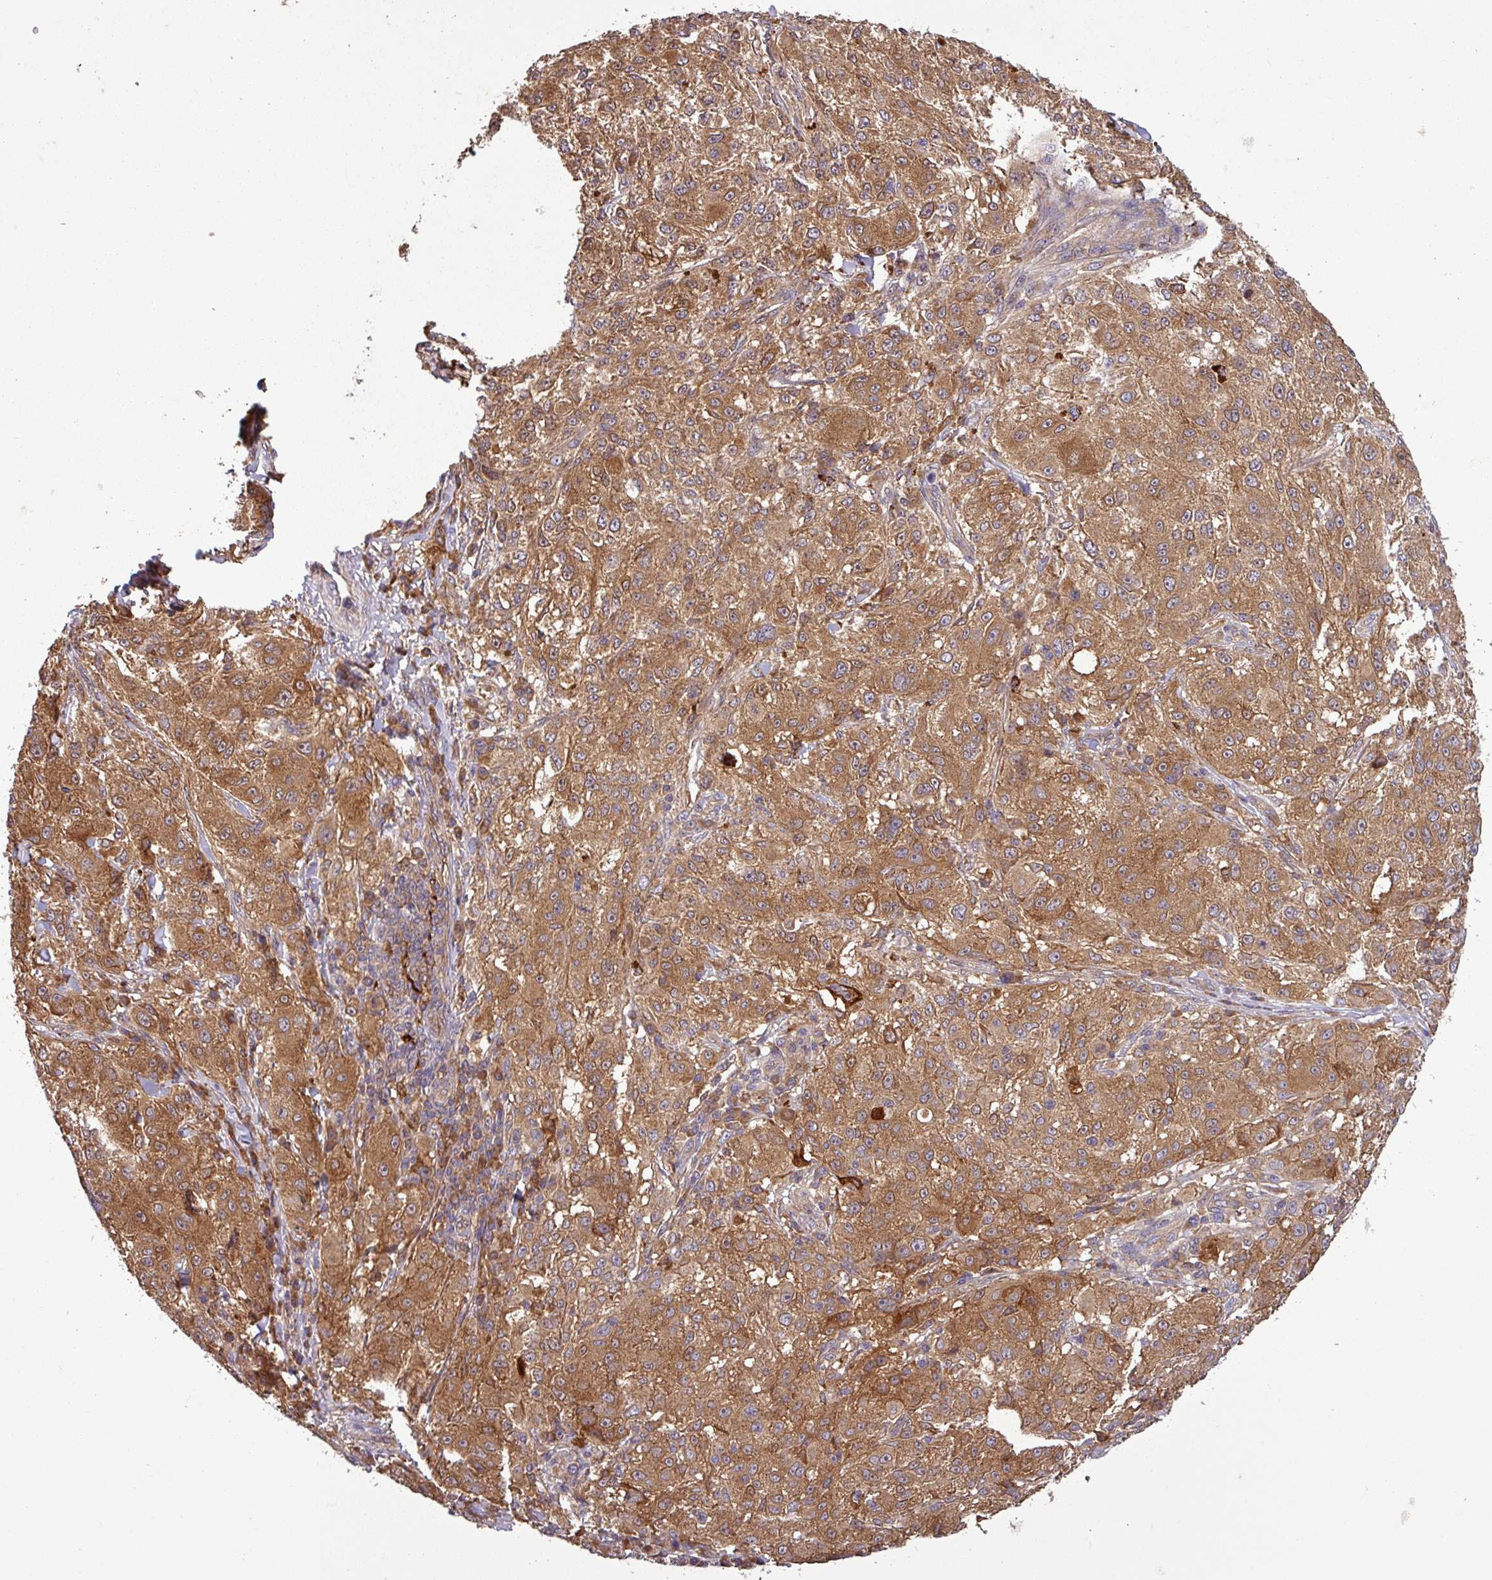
{"staining": {"intensity": "moderate", "quantity": ">75%", "location": "cytoplasmic/membranous"}, "tissue": "melanoma", "cell_type": "Tumor cells", "image_type": "cancer", "snomed": [{"axis": "morphology", "description": "Necrosis, NOS"}, {"axis": "morphology", "description": "Malignant melanoma, NOS"}, {"axis": "topography", "description": "Skin"}], "caption": "Immunohistochemistry histopathology image of neoplastic tissue: melanoma stained using immunohistochemistry shows medium levels of moderate protein expression localized specifically in the cytoplasmic/membranous of tumor cells, appearing as a cytoplasmic/membranous brown color.", "gene": "SIRPB2", "patient": {"sex": "female", "age": 87}}